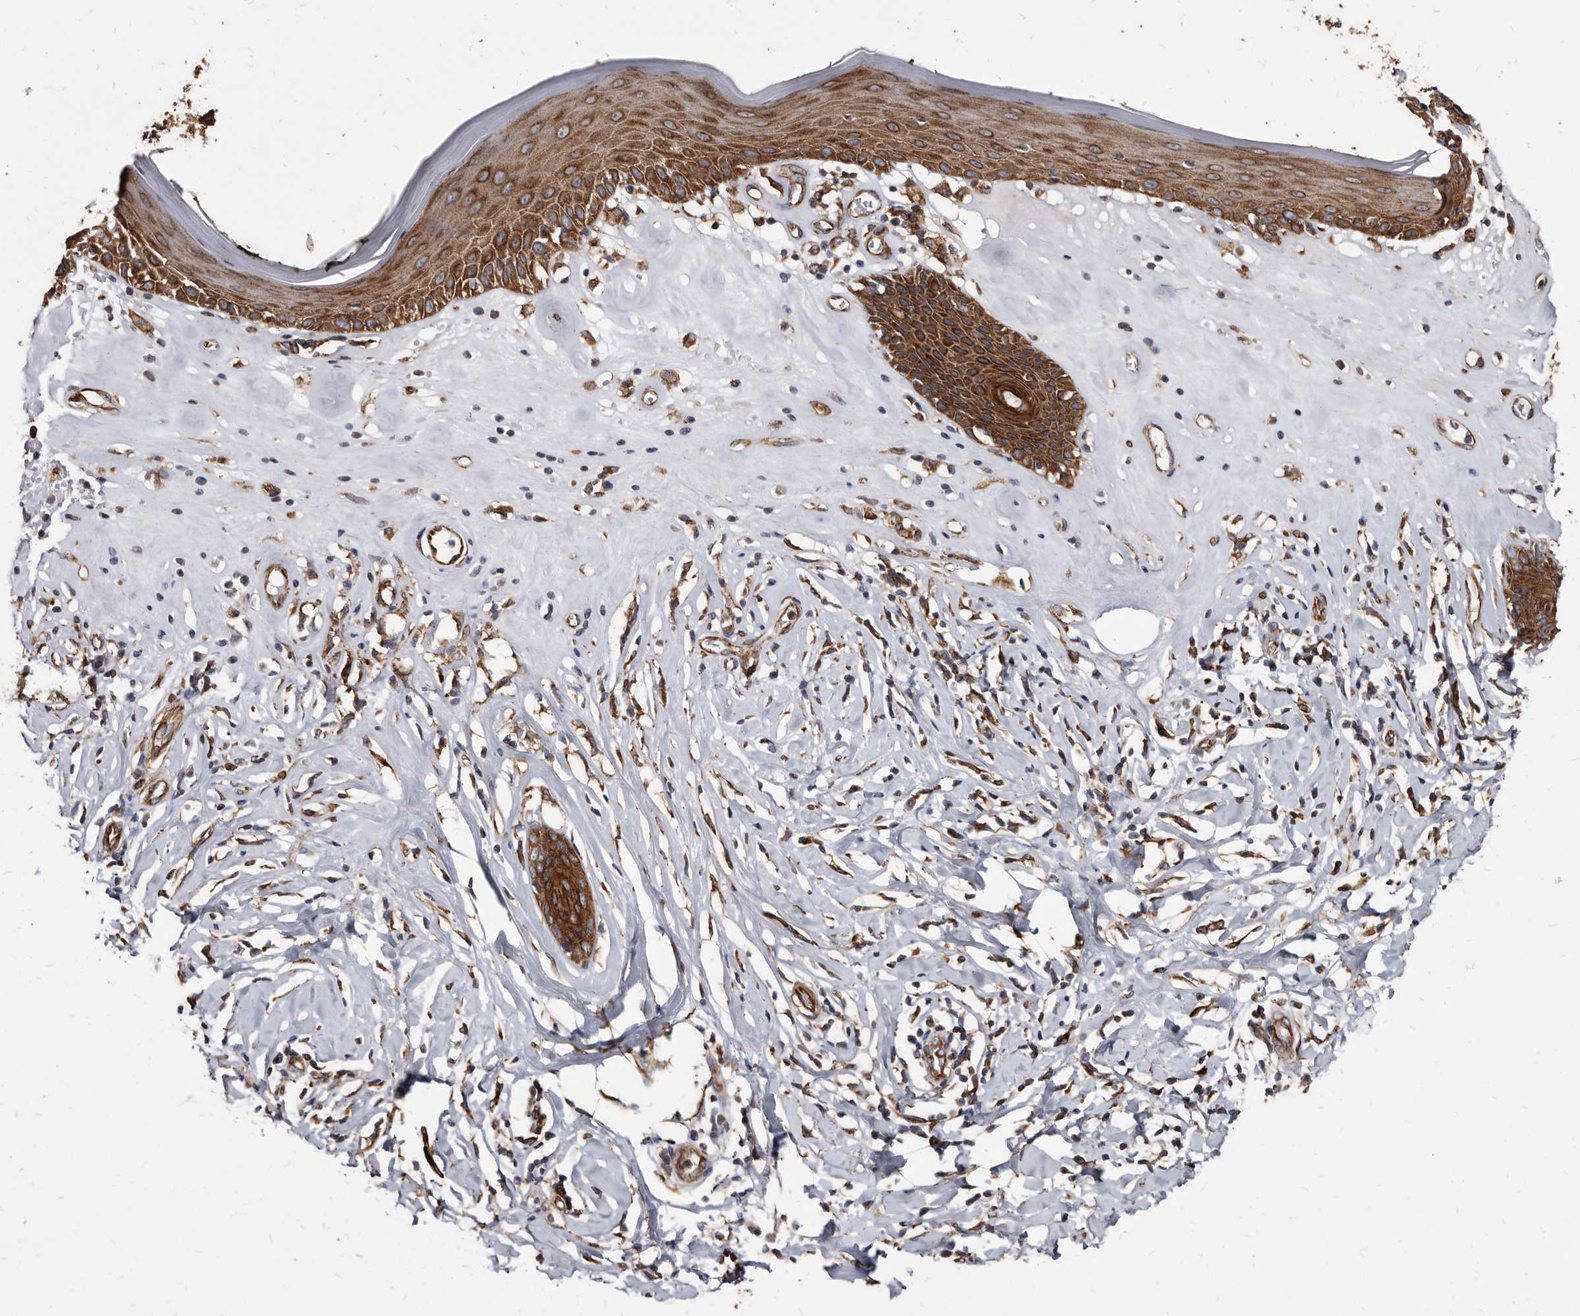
{"staining": {"intensity": "strong", "quantity": ">75%", "location": "cytoplasmic/membranous"}, "tissue": "skin", "cell_type": "Epidermal cells", "image_type": "normal", "snomed": [{"axis": "morphology", "description": "Normal tissue, NOS"}, {"axis": "morphology", "description": "Inflammation, NOS"}, {"axis": "topography", "description": "Vulva"}], "caption": "Unremarkable skin was stained to show a protein in brown. There is high levels of strong cytoplasmic/membranous positivity in approximately >75% of epidermal cells.", "gene": "KCTD20", "patient": {"sex": "female", "age": 84}}